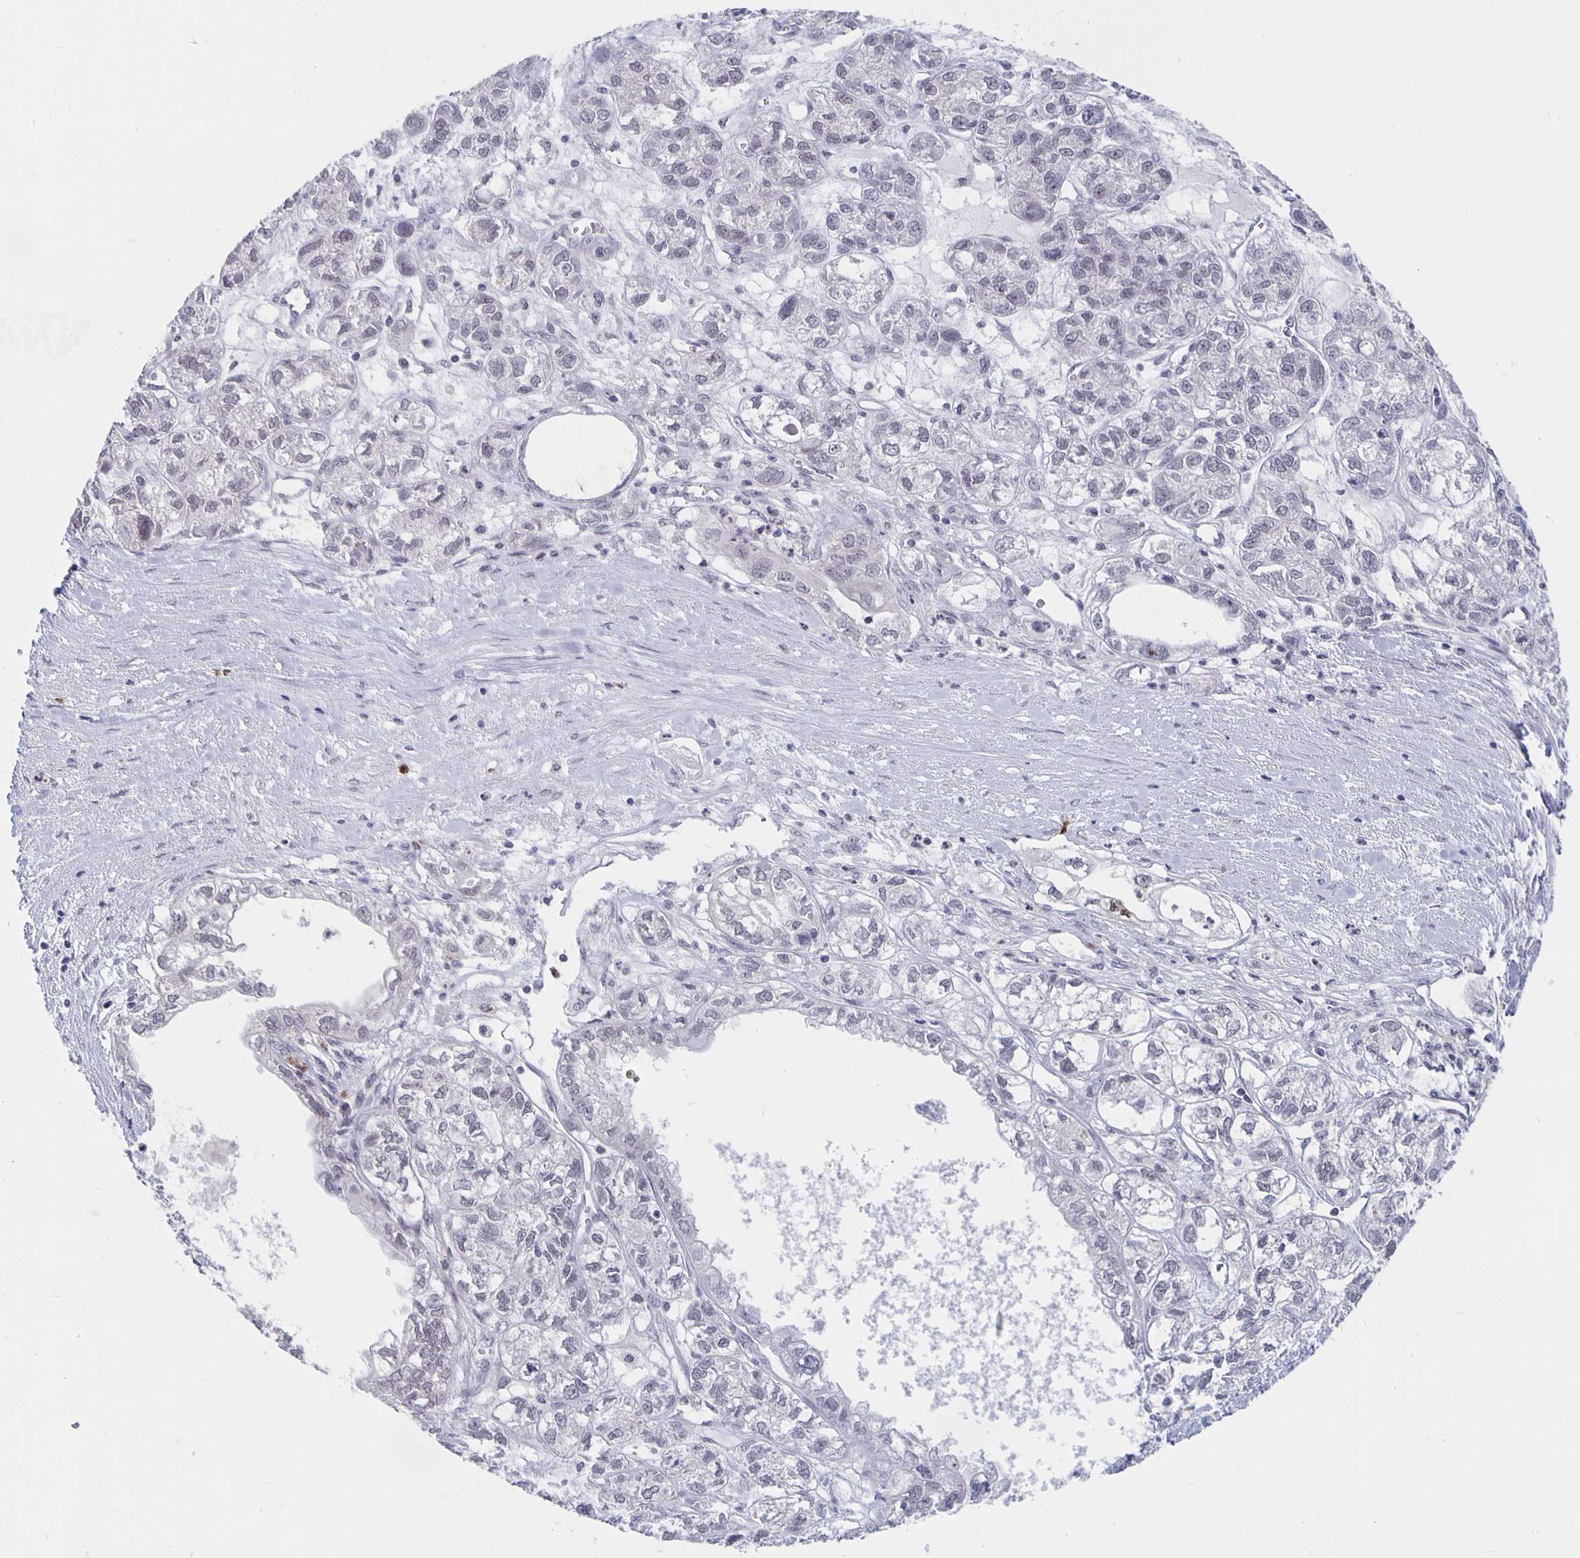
{"staining": {"intensity": "negative", "quantity": "none", "location": "none"}, "tissue": "ovarian cancer", "cell_type": "Tumor cells", "image_type": "cancer", "snomed": [{"axis": "morphology", "description": "Carcinoma, endometroid"}, {"axis": "topography", "description": "Ovary"}], "caption": "IHC image of ovarian cancer (endometroid carcinoma) stained for a protein (brown), which displays no staining in tumor cells.", "gene": "ZNF691", "patient": {"sex": "female", "age": 64}}